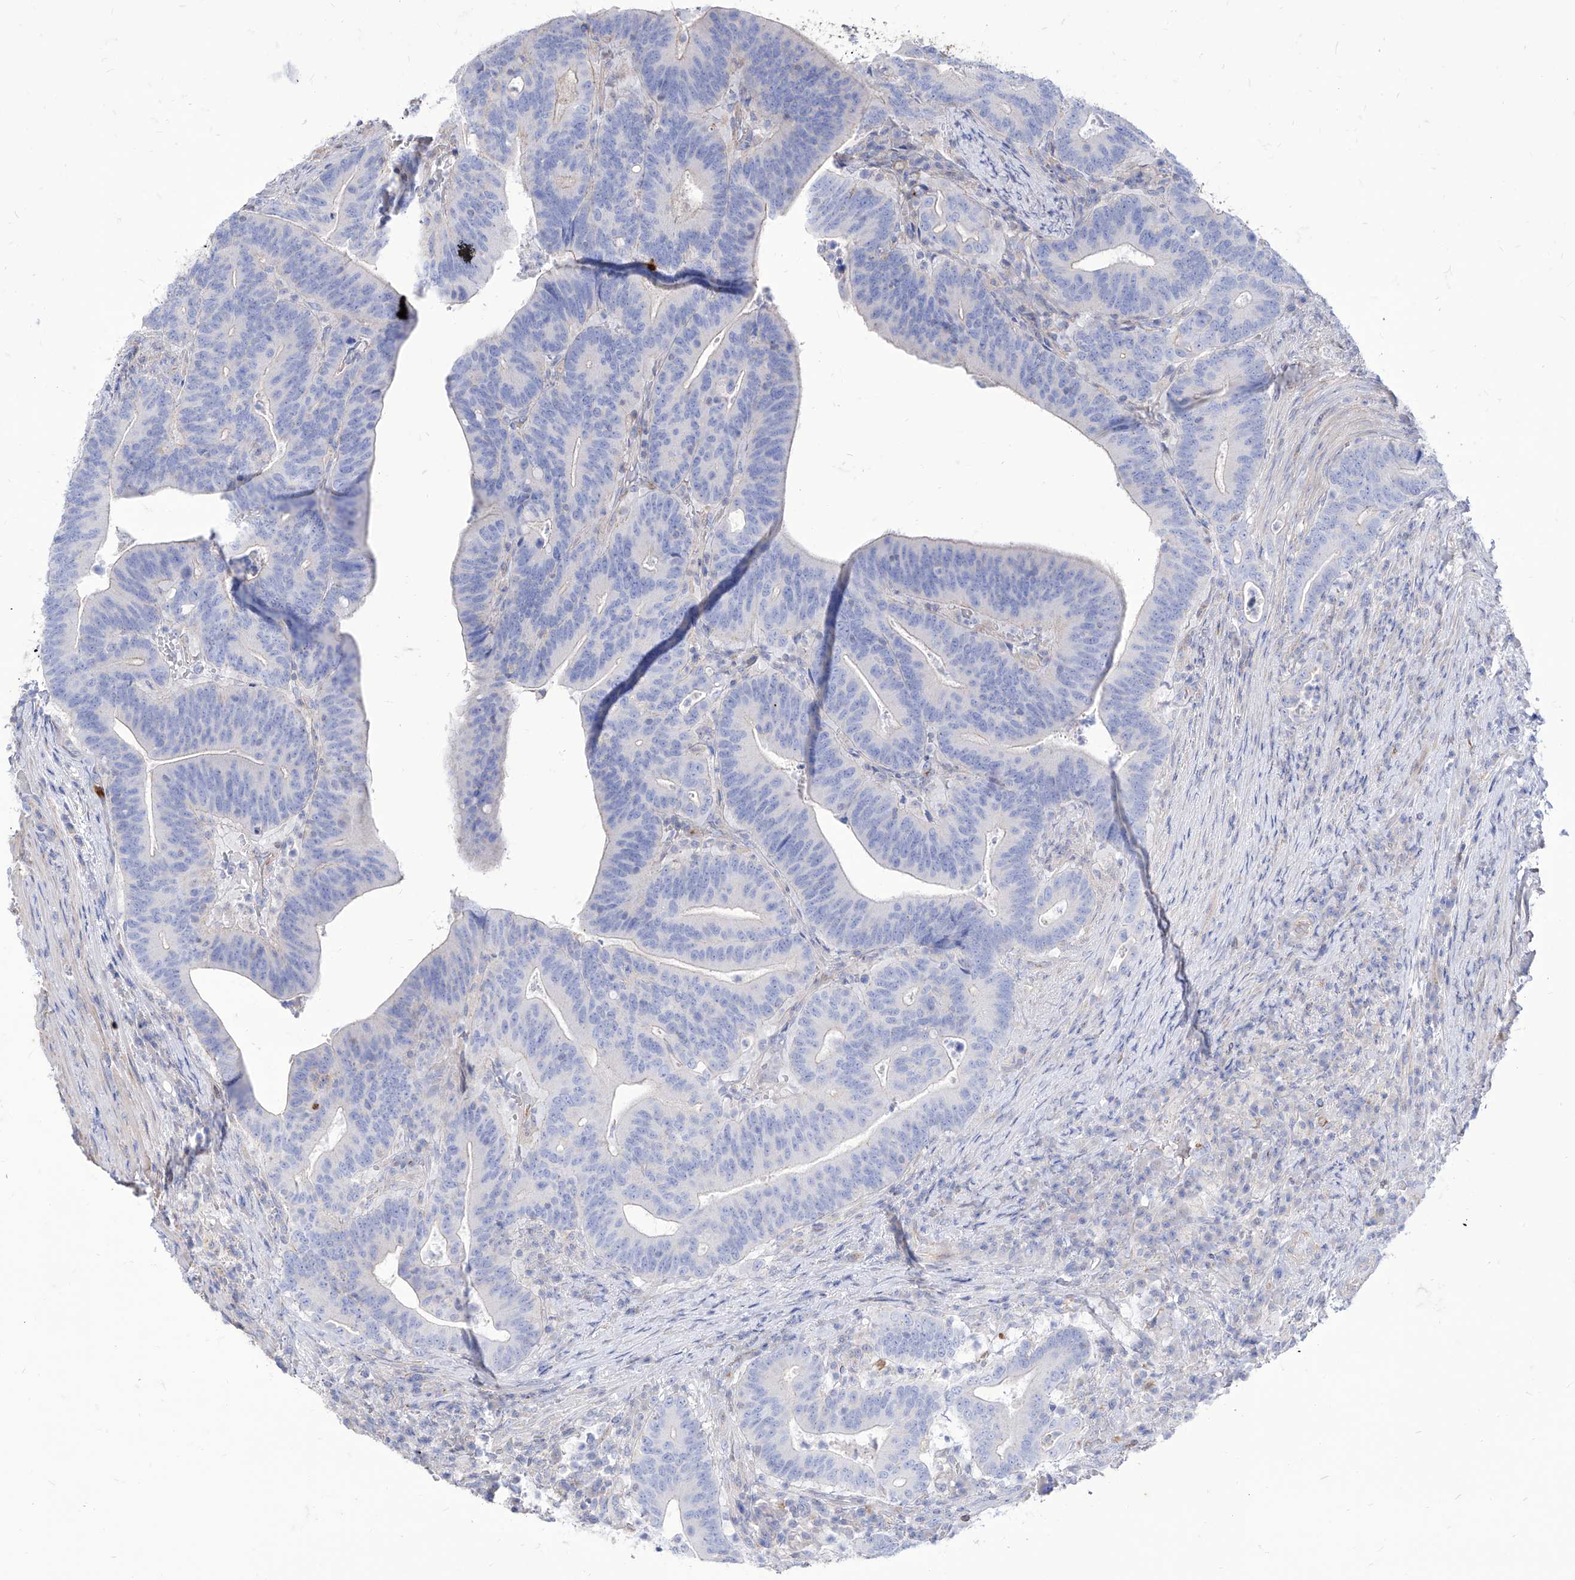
{"staining": {"intensity": "negative", "quantity": "none", "location": "none"}, "tissue": "colorectal cancer", "cell_type": "Tumor cells", "image_type": "cancer", "snomed": [{"axis": "morphology", "description": "Adenocarcinoma, NOS"}, {"axis": "topography", "description": "Colon"}], "caption": "This is a histopathology image of immunohistochemistry staining of colorectal cancer (adenocarcinoma), which shows no staining in tumor cells.", "gene": "C1orf74", "patient": {"sex": "female", "age": 66}}